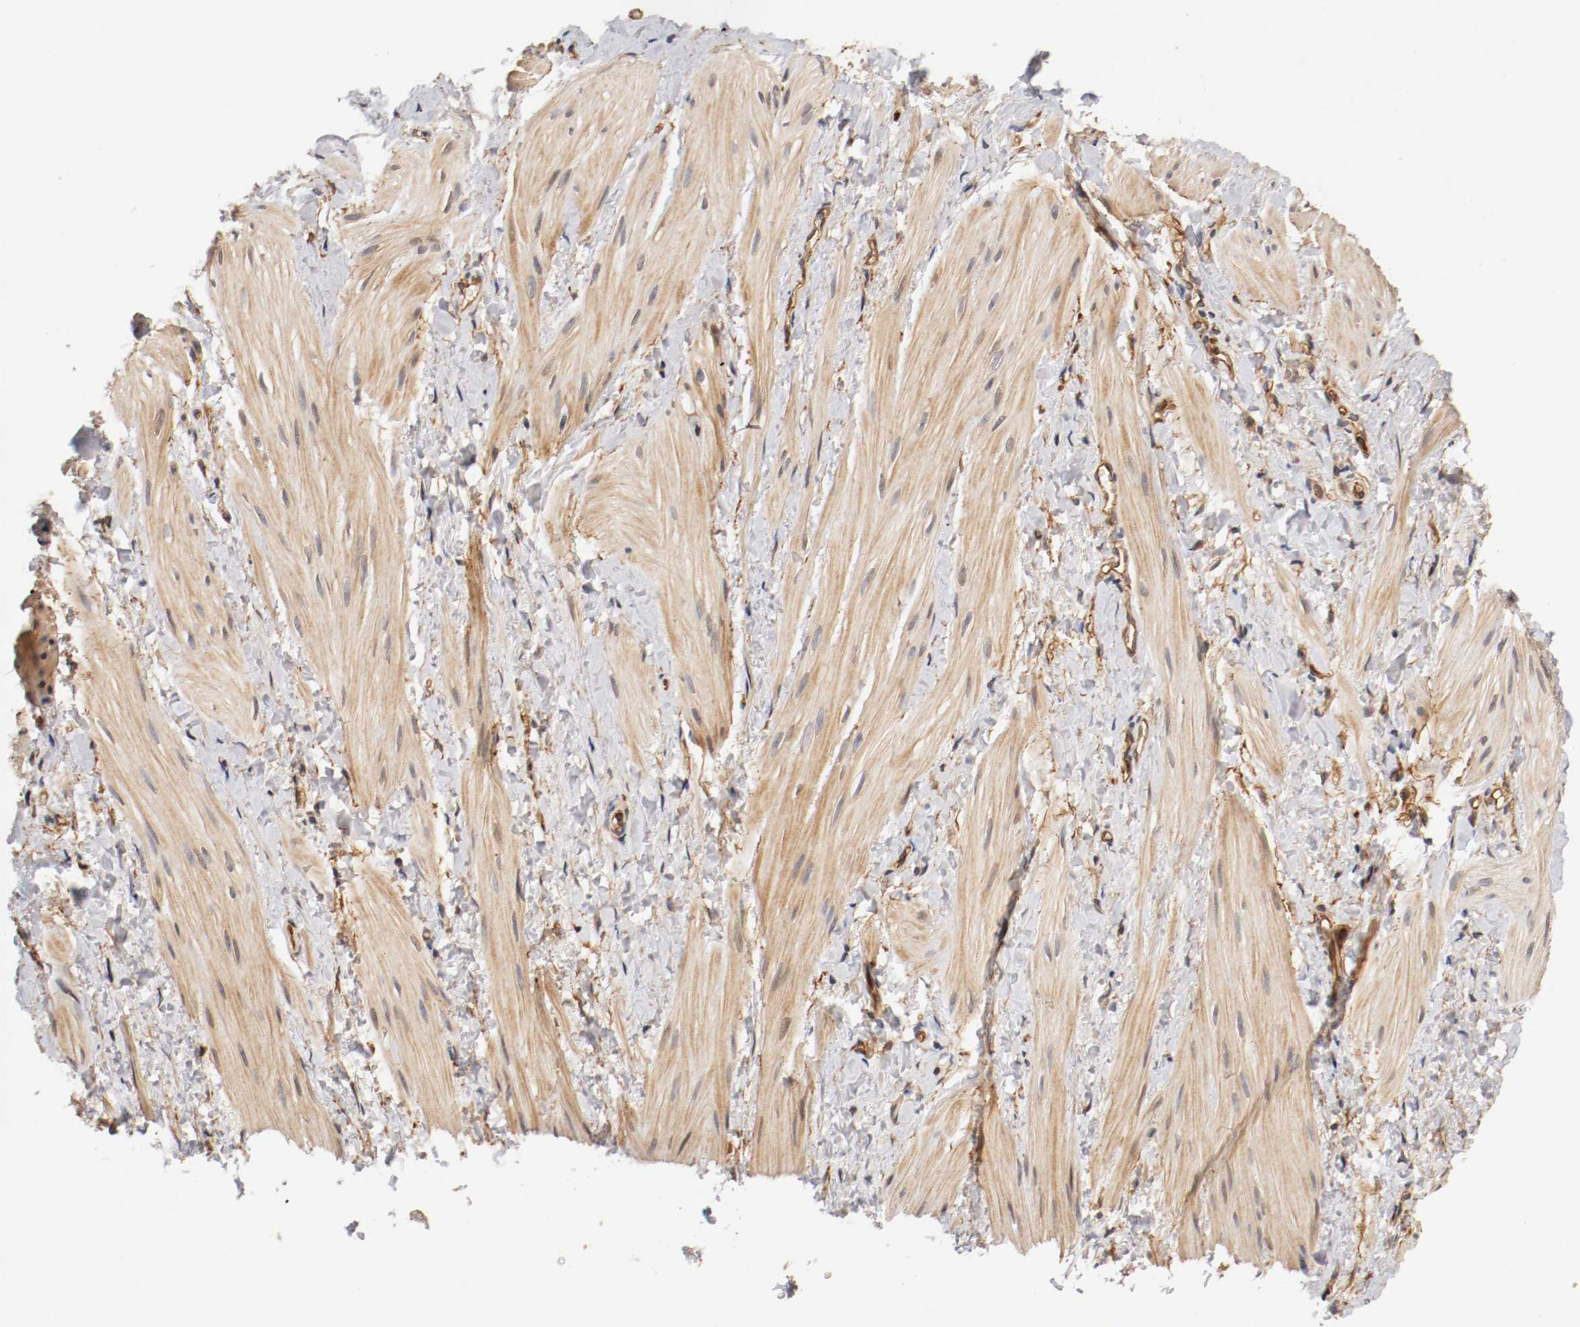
{"staining": {"intensity": "weak", "quantity": ">75%", "location": "cytoplasmic/membranous"}, "tissue": "smooth muscle", "cell_type": "Smooth muscle cells", "image_type": "normal", "snomed": [{"axis": "morphology", "description": "Normal tissue, NOS"}, {"axis": "topography", "description": "Smooth muscle"}], "caption": "Protein expression analysis of normal human smooth muscle reveals weak cytoplasmic/membranous expression in about >75% of smooth muscle cells.", "gene": "TYK2", "patient": {"sex": "male", "age": 16}}